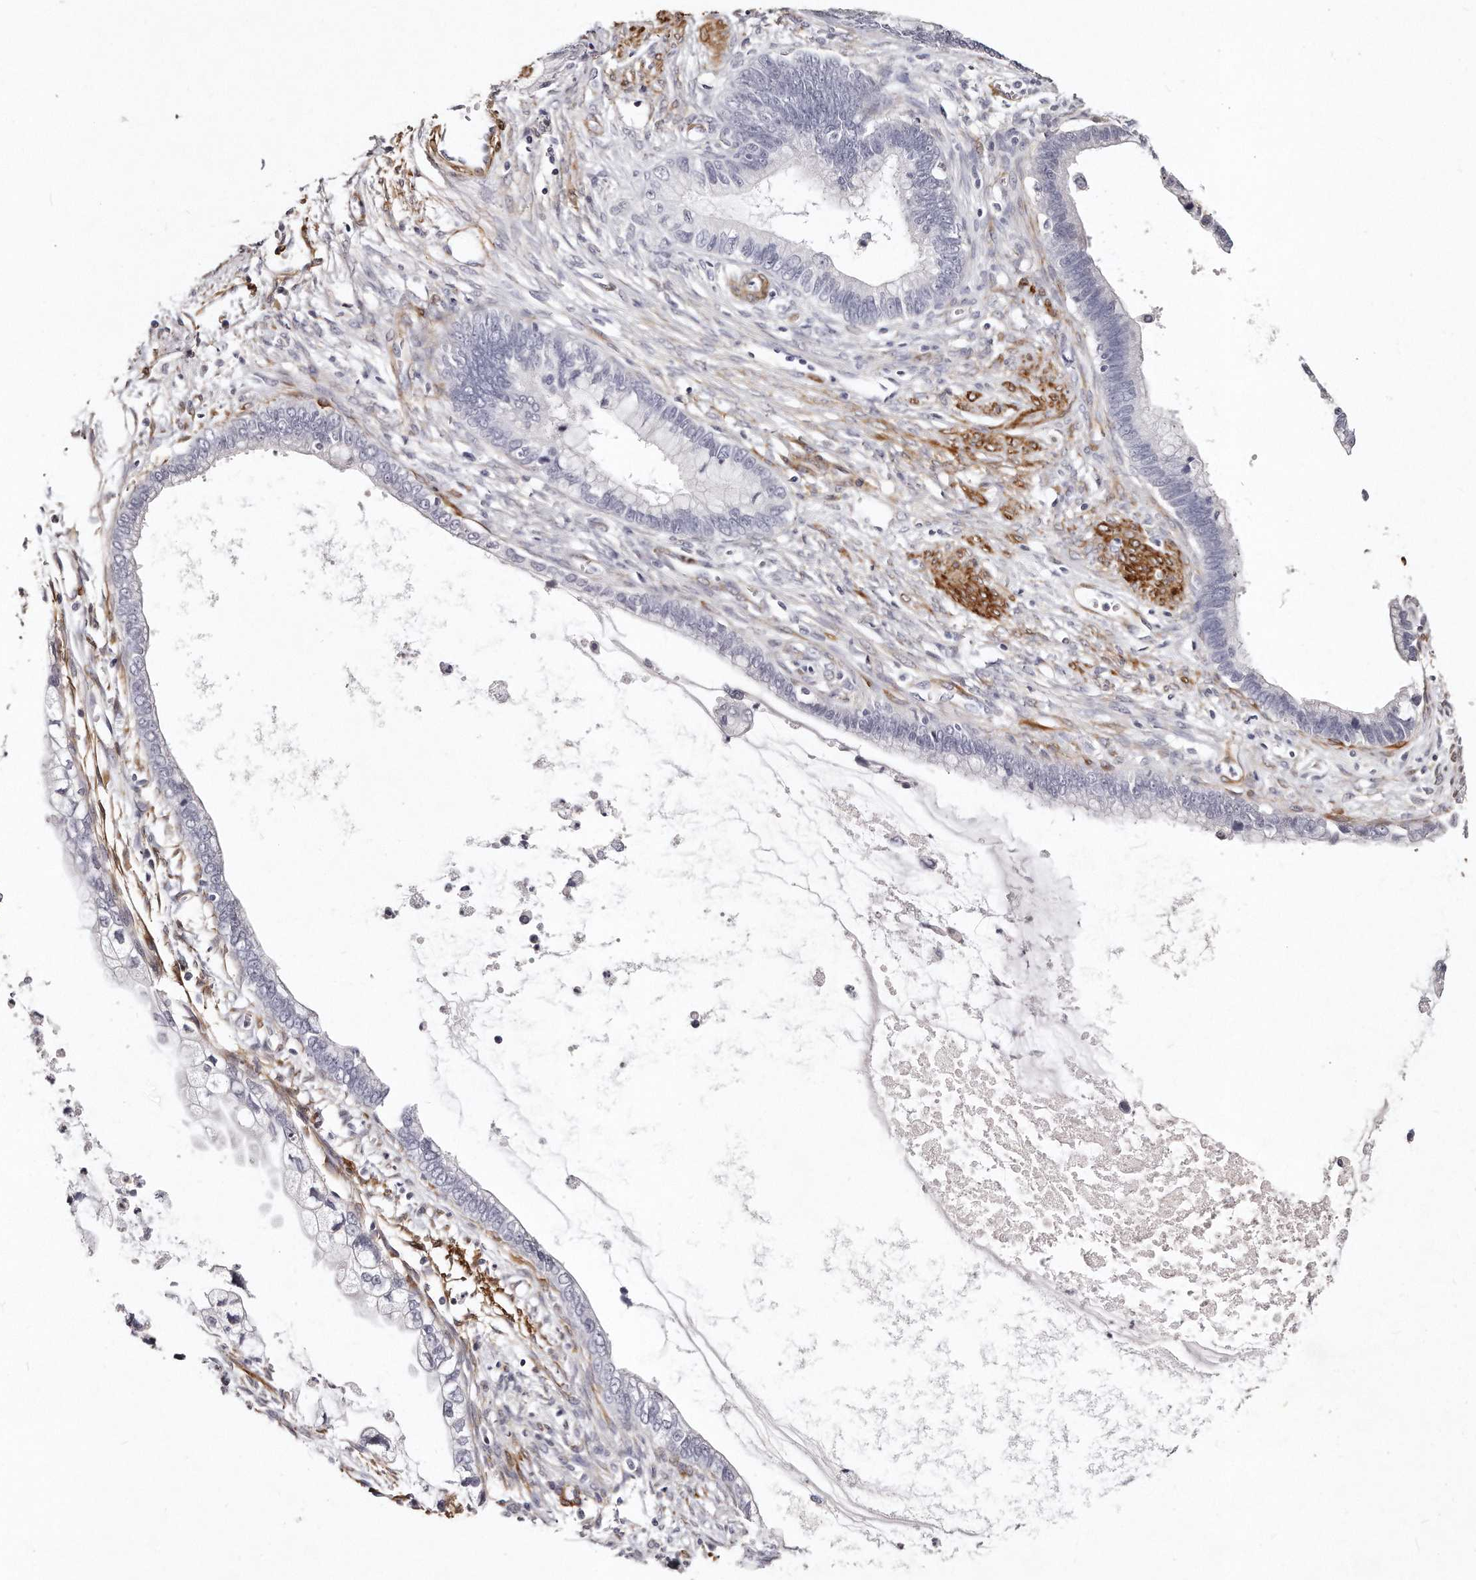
{"staining": {"intensity": "negative", "quantity": "none", "location": "none"}, "tissue": "cervical cancer", "cell_type": "Tumor cells", "image_type": "cancer", "snomed": [{"axis": "morphology", "description": "Adenocarcinoma, NOS"}, {"axis": "topography", "description": "Cervix"}], "caption": "A histopathology image of cervical cancer stained for a protein demonstrates no brown staining in tumor cells.", "gene": "LMOD1", "patient": {"sex": "female", "age": 44}}